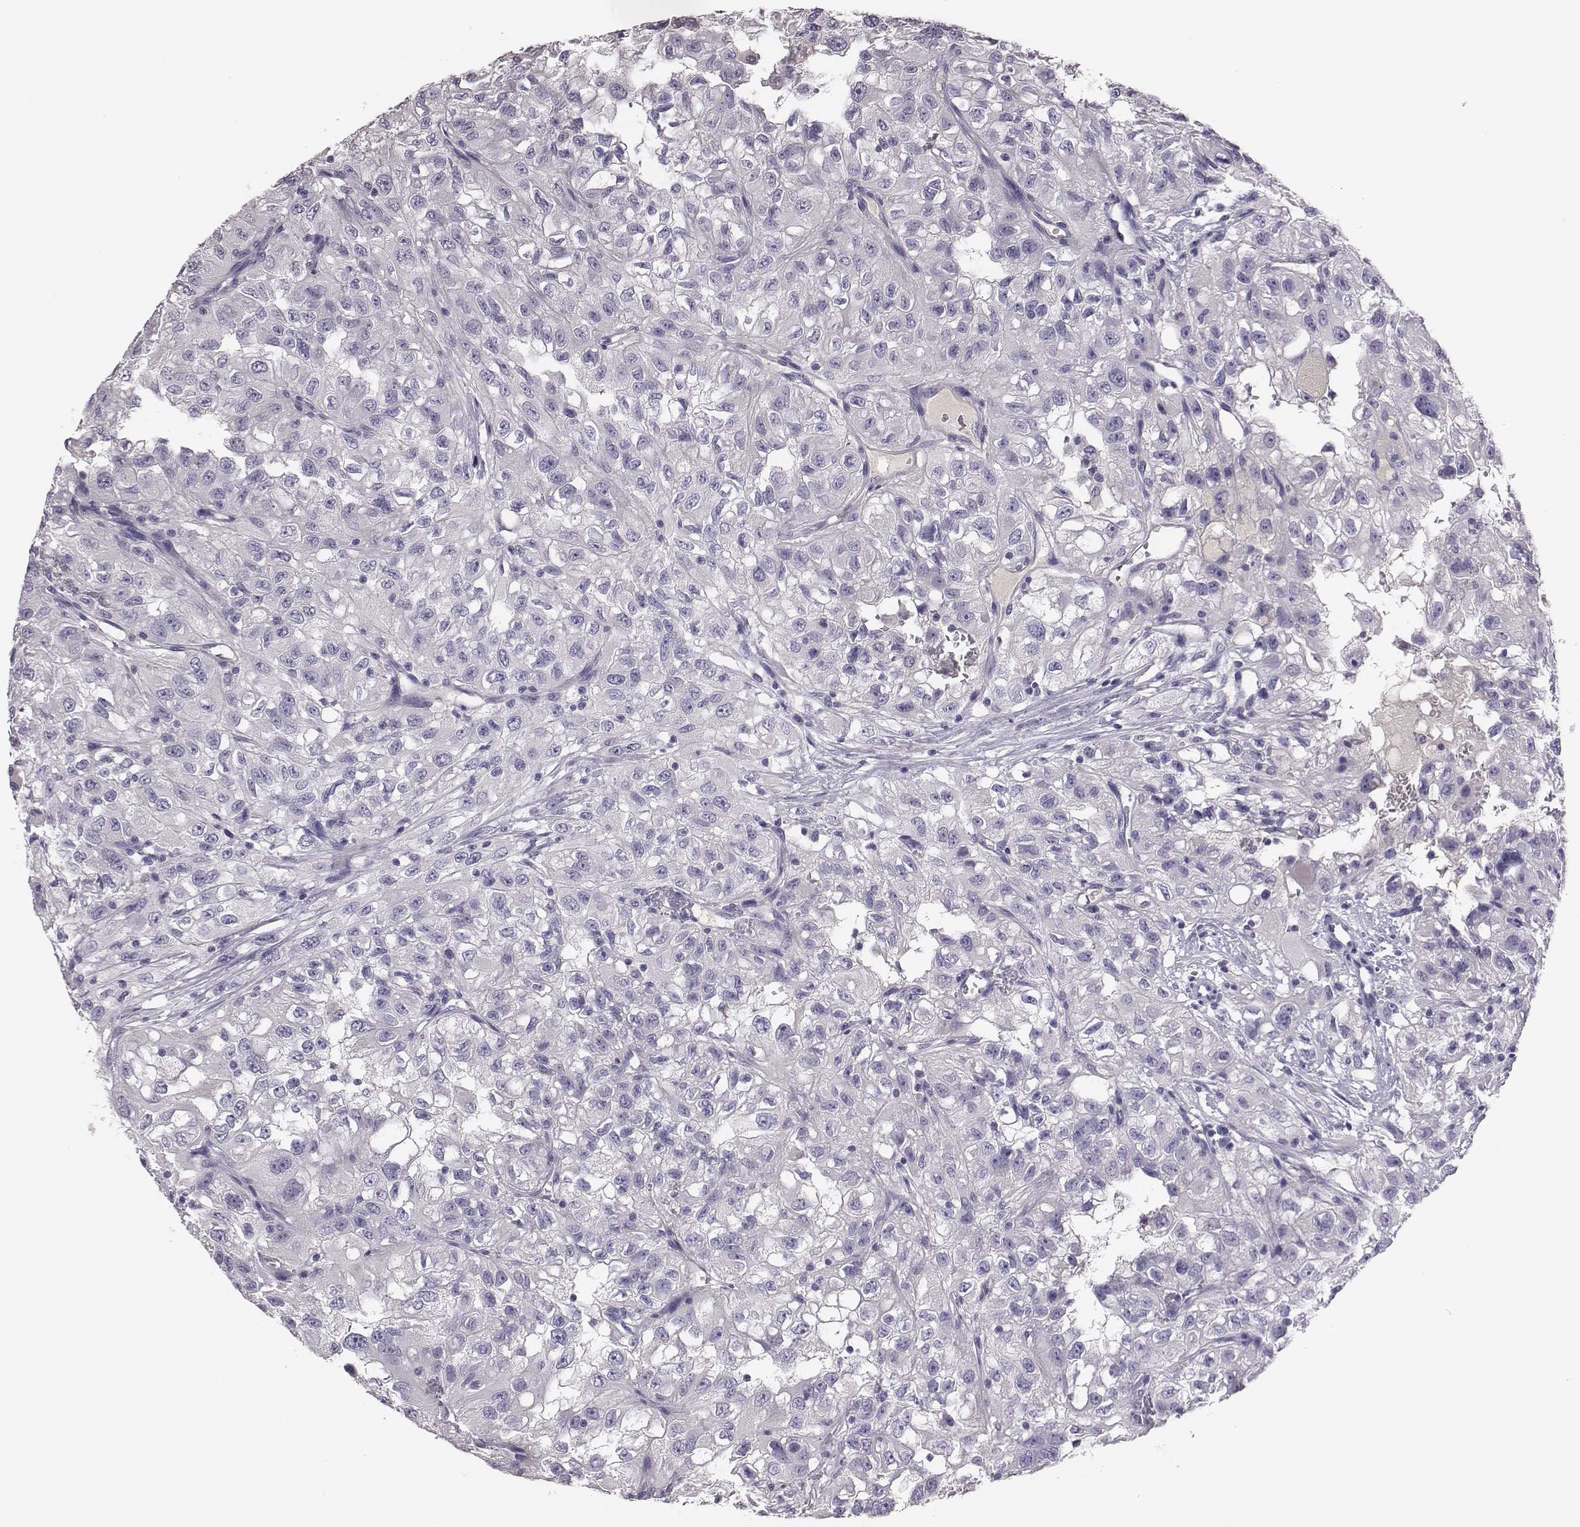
{"staining": {"intensity": "negative", "quantity": "none", "location": "none"}, "tissue": "renal cancer", "cell_type": "Tumor cells", "image_type": "cancer", "snomed": [{"axis": "morphology", "description": "Adenocarcinoma, NOS"}, {"axis": "topography", "description": "Kidney"}], "caption": "There is no significant positivity in tumor cells of renal cancer. Brightfield microscopy of immunohistochemistry (IHC) stained with DAB (brown) and hematoxylin (blue), captured at high magnification.", "gene": "EN1", "patient": {"sex": "male", "age": 64}}